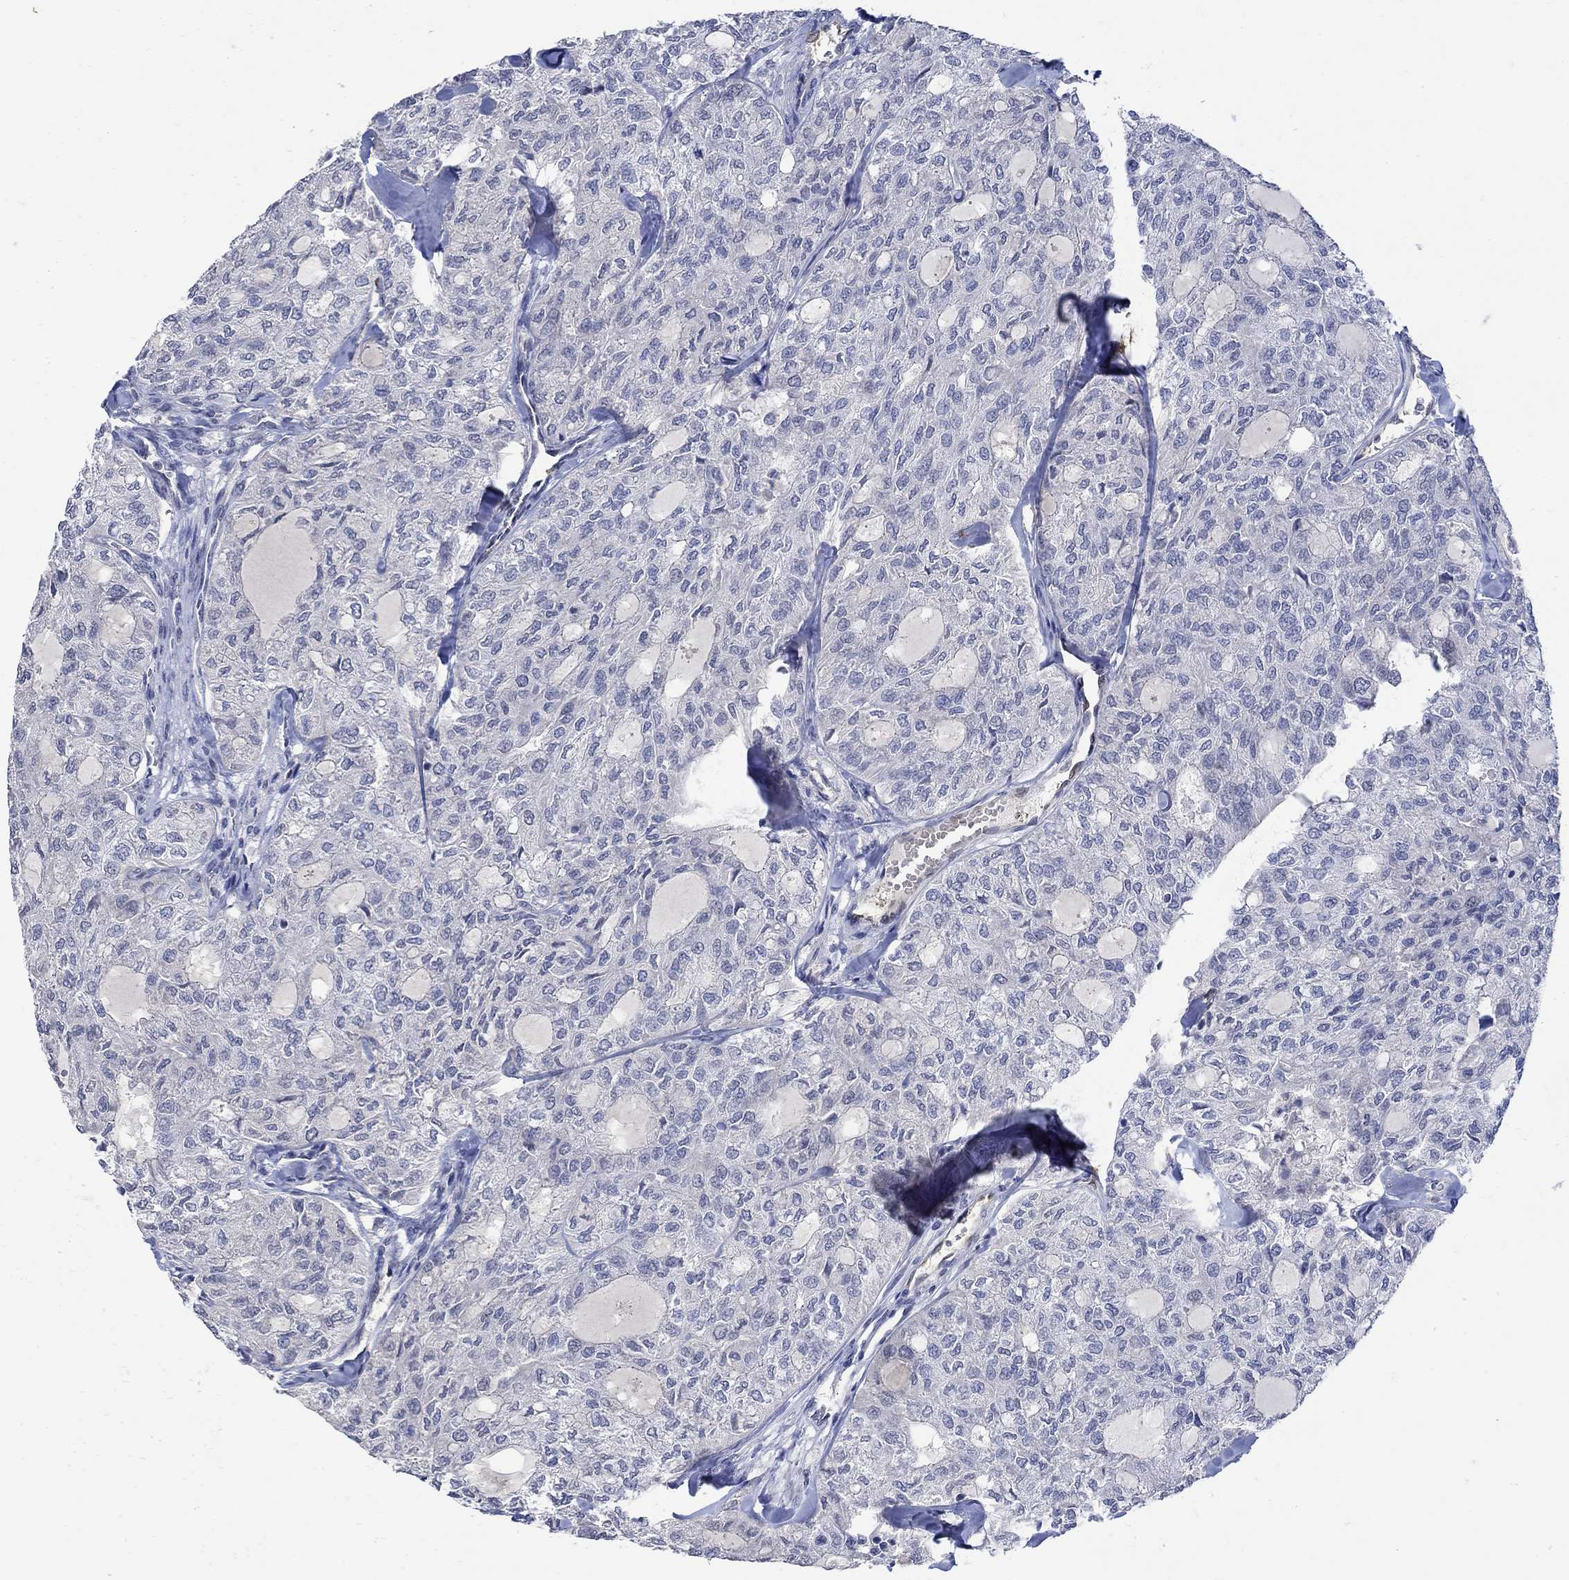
{"staining": {"intensity": "negative", "quantity": "none", "location": "none"}, "tissue": "thyroid cancer", "cell_type": "Tumor cells", "image_type": "cancer", "snomed": [{"axis": "morphology", "description": "Follicular adenoma carcinoma, NOS"}, {"axis": "topography", "description": "Thyroid gland"}], "caption": "IHC of thyroid cancer demonstrates no expression in tumor cells.", "gene": "TGM2", "patient": {"sex": "male", "age": 75}}